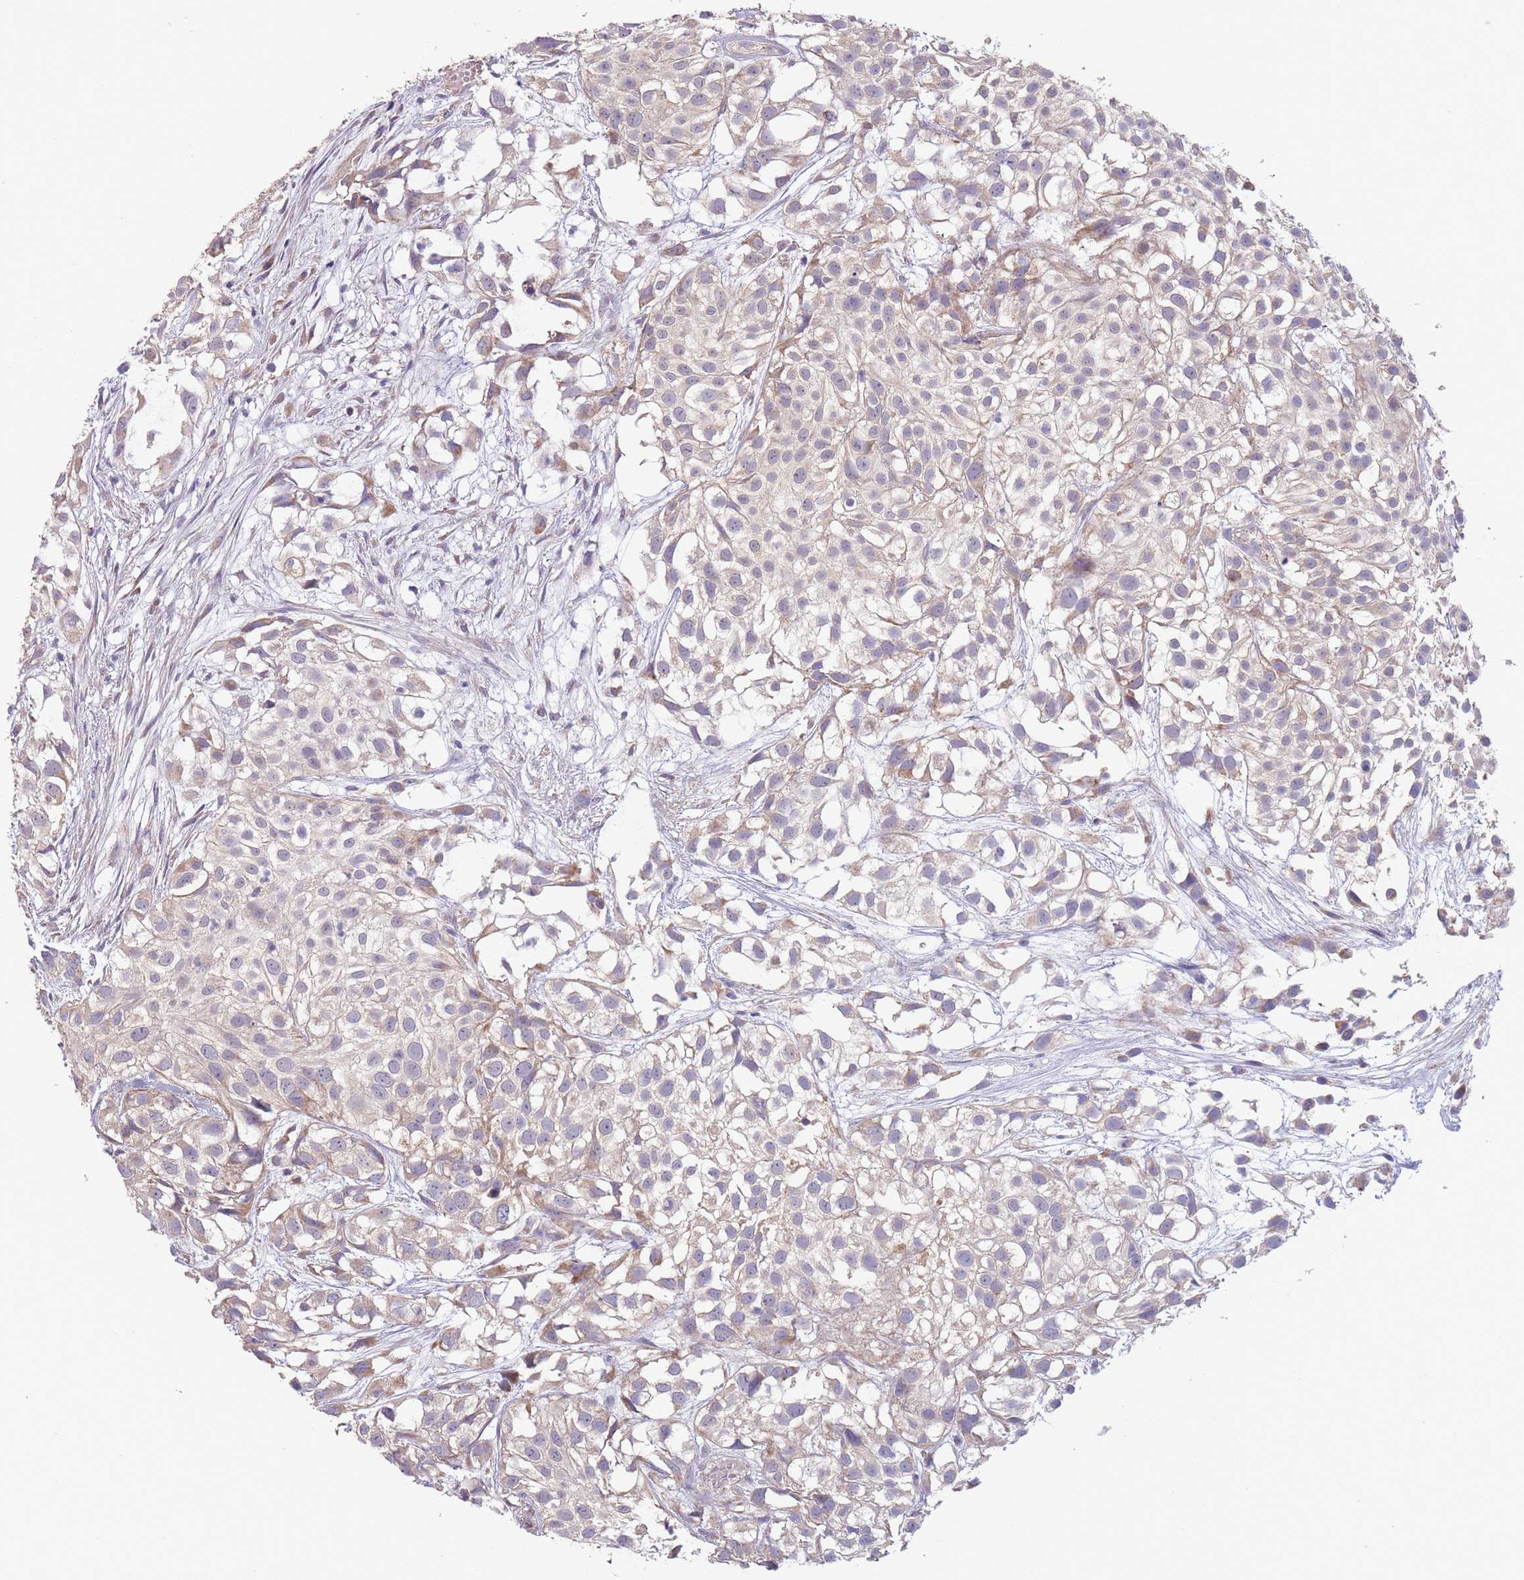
{"staining": {"intensity": "moderate", "quantity": "25%-75%", "location": "cytoplasmic/membranous"}, "tissue": "urothelial cancer", "cell_type": "Tumor cells", "image_type": "cancer", "snomed": [{"axis": "morphology", "description": "Urothelial carcinoma, High grade"}, {"axis": "topography", "description": "Urinary bladder"}], "caption": "Immunohistochemical staining of human urothelial cancer displays moderate cytoplasmic/membranous protein positivity in about 25%-75% of tumor cells. Using DAB (brown) and hematoxylin (blue) stains, captured at high magnification using brightfield microscopy.", "gene": "SLC25A42", "patient": {"sex": "male", "age": 56}}